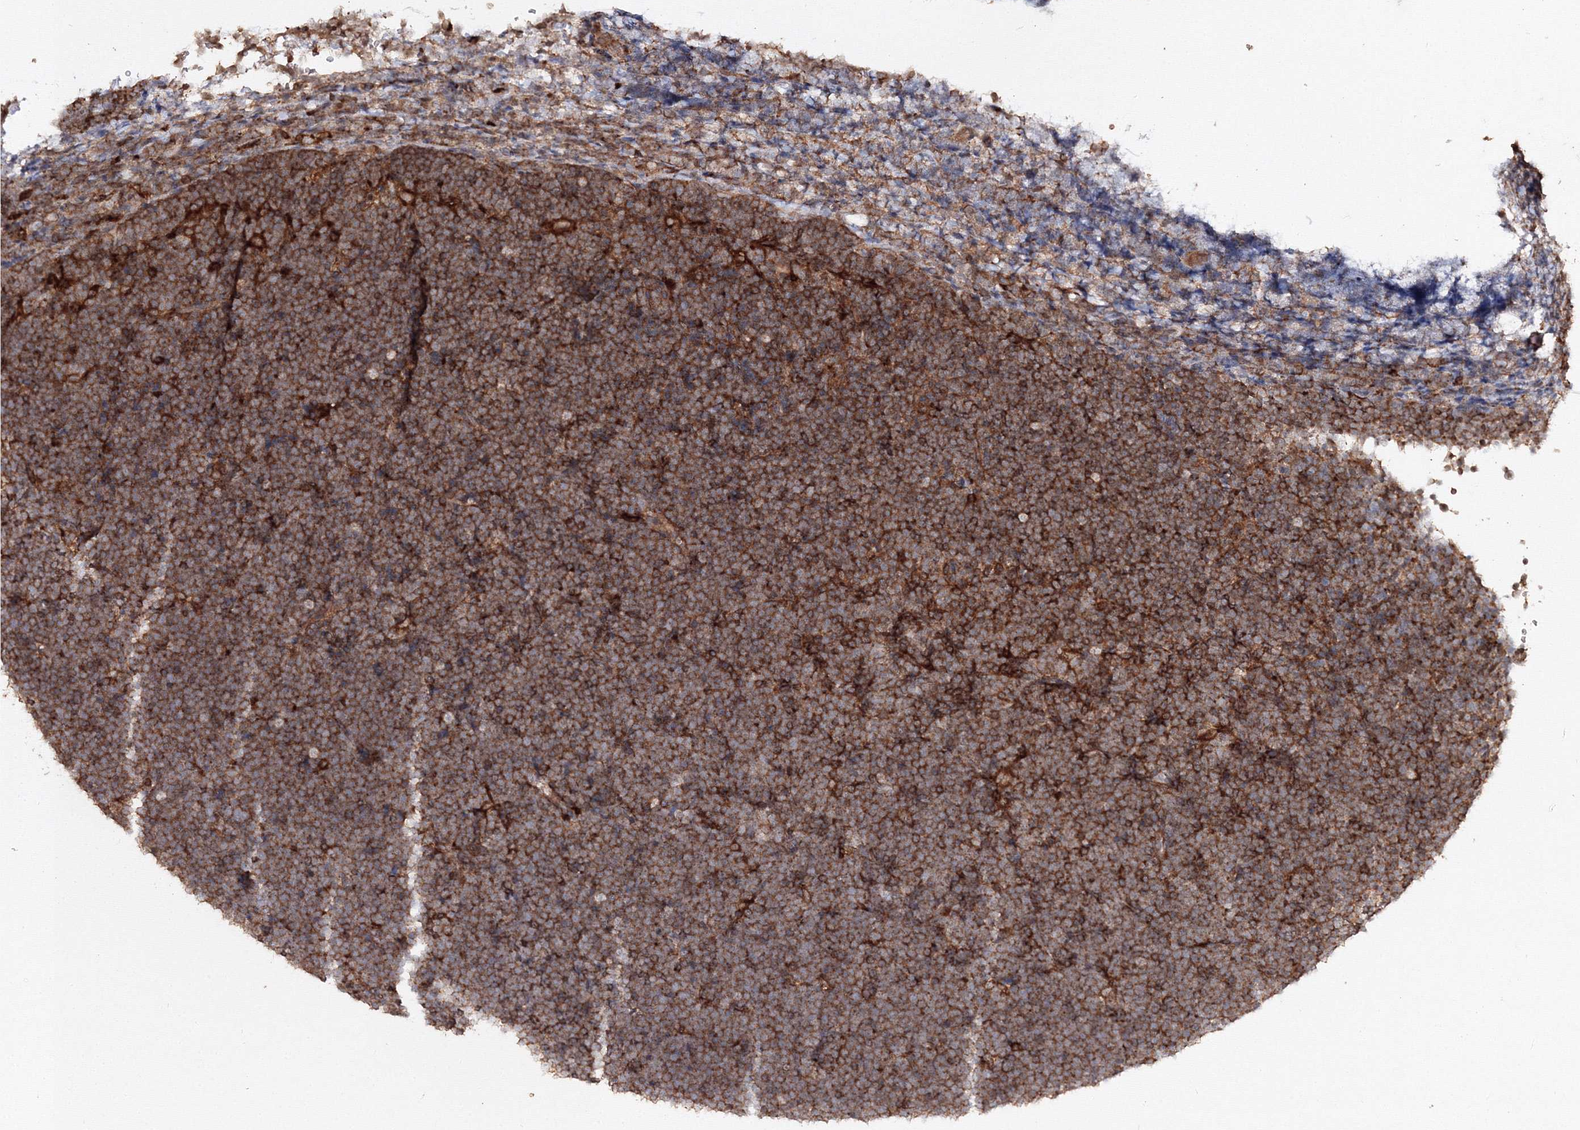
{"staining": {"intensity": "strong", "quantity": ">75%", "location": "cytoplasmic/membranous"}, "tissue": "lymphoma", "cell_type": "Tumor cells", "image_type": "cancer", "snomed": [{"axis": "morphology", "description": "Malignant lymphoma, non-Hodgkin's type, High grade"}, {"axis": "topography", "description": "Lymph node"}], "caption": "Immunohistochemistry (DAB) staining of lymphoma demonstrates strong cytoplasmic/membranous protein staining in approximately >75% of tumor cells.", "gene": "DDO", "patient": {"sex": "male", "age": 13}}